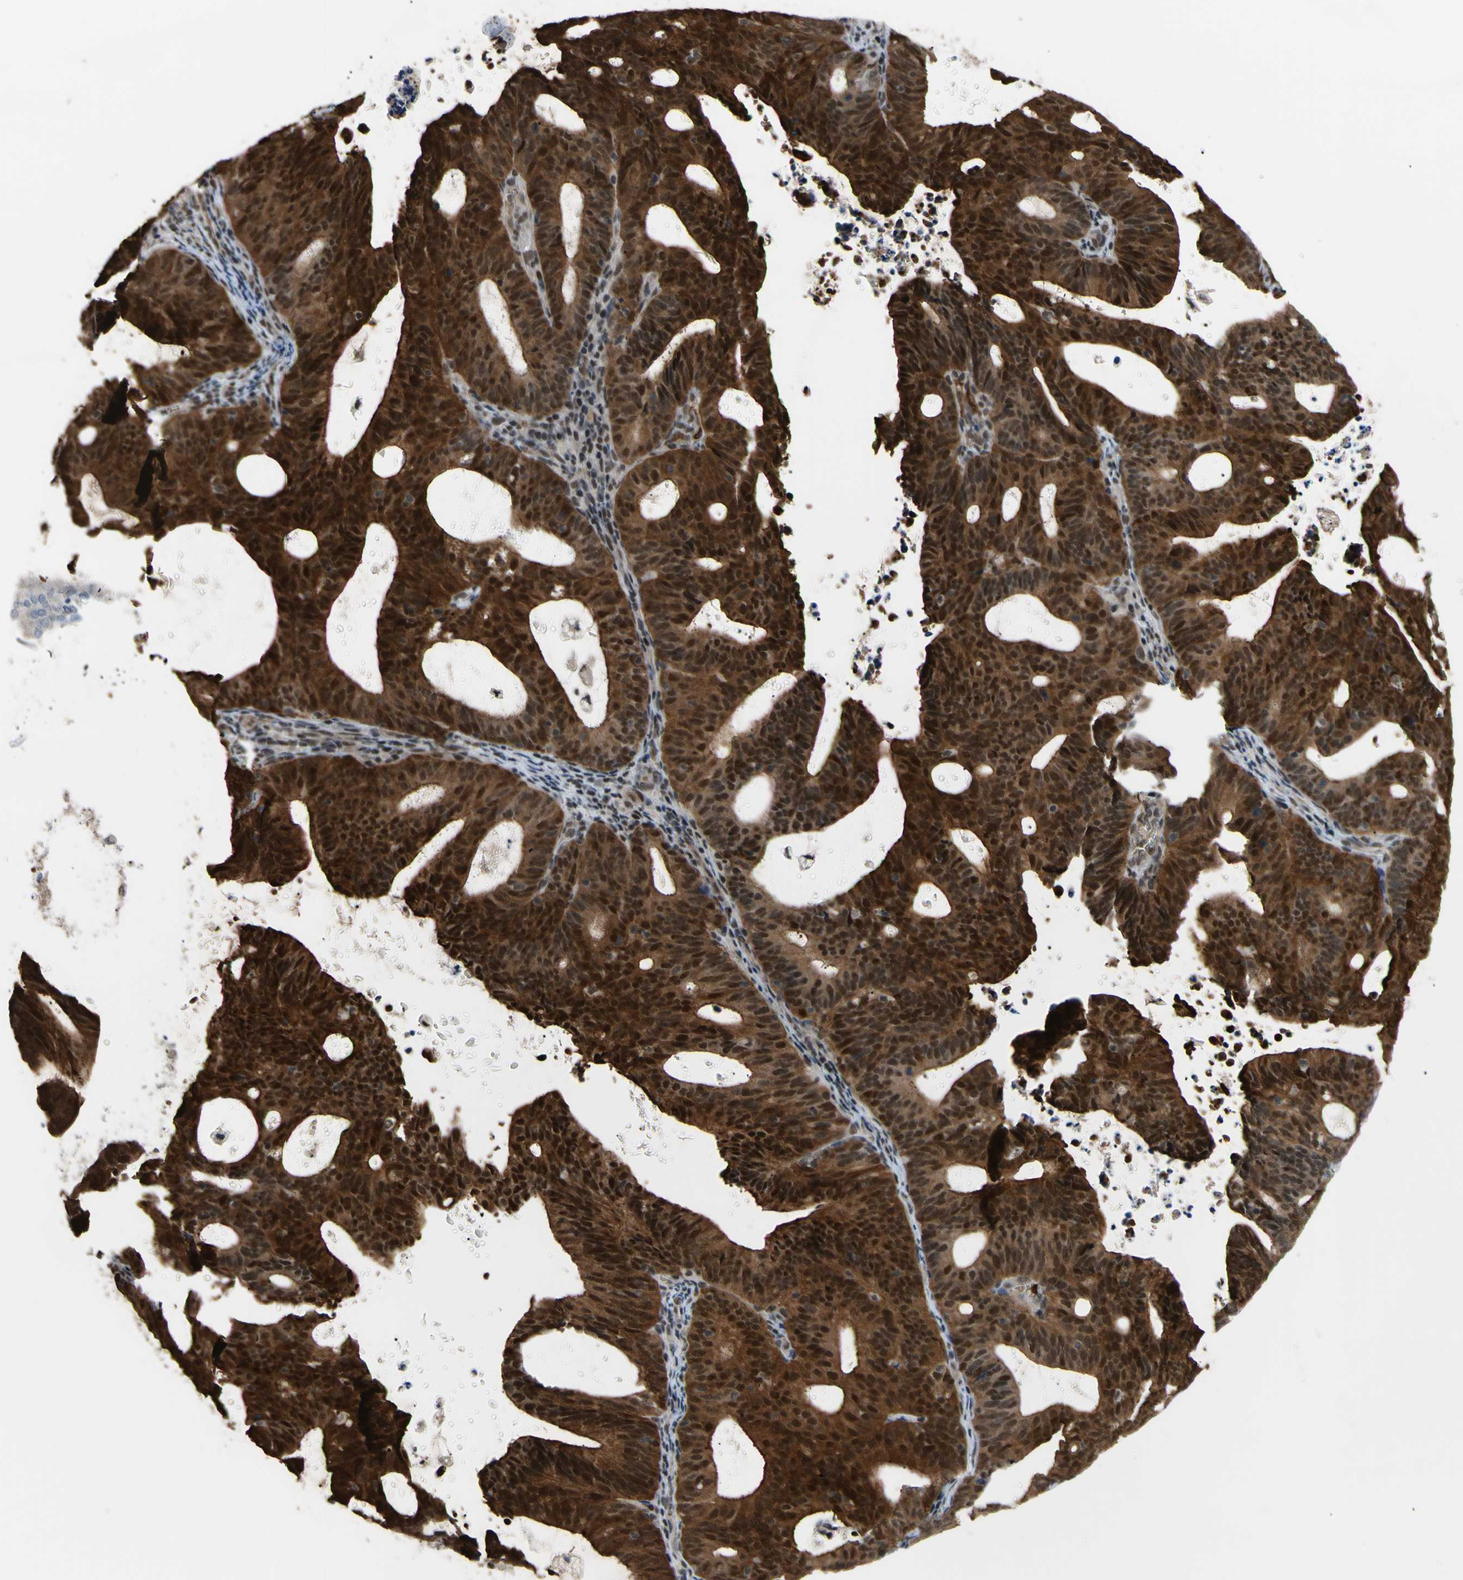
{"staining": {"intensity": "strong", "quantity": ">75%", "location": "cytoplasmic/membranous,nuclear"}, "tissue": "endometrial cancer", "cell_type": "Tumor cells", "image_type": "cancer", "snomed": [{"axis": "morphology", "description": "Adenocarcinoma, NOS"}, {"axis": "topography", "description": "Uterus"}], "caption": "Endometrial cancer tissue displays strong cytoplasmic/membranous and nuclear positivity in about >75% of tumor cells, visualized by immunohistochemistry. The staining is performed using DAB (3,3'-diaminobenzidine) brown chromogen to label protein expression. The nuclei are counter-stained blue using hematoxylin.", "gene": "THAP12", "patient": {"sex": "female", "age": 83}}